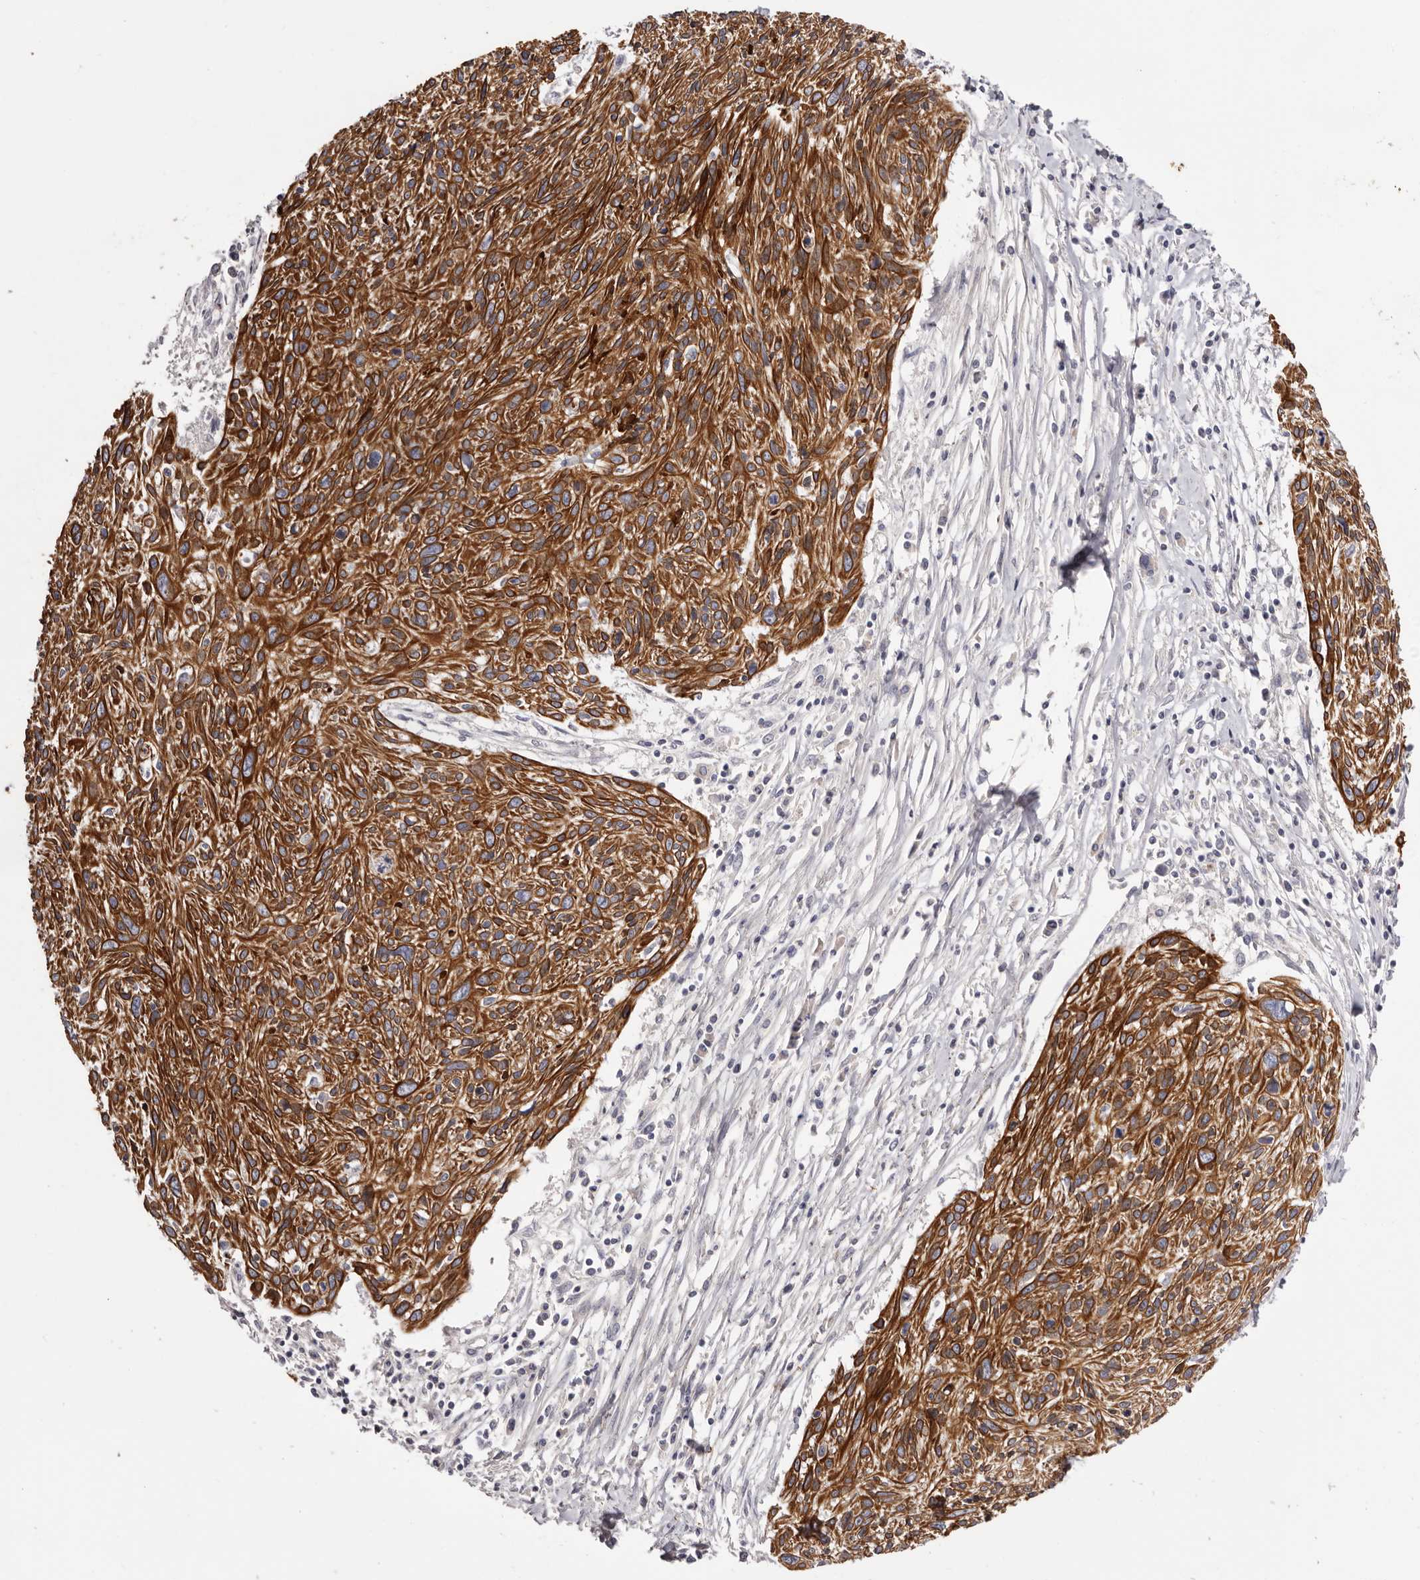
{"staining": {"intensity": "strong", "quantity": ">75%", "location": "cytoplasmic/membranous"}, "tissue": "cervical cancer", "cell_type": "Tumor cells", "image_type": "cancer", "snomed": [{"axis": "morphology", "description": "Squamous cell carcinoma, NOS"}, {"axis": "topography", "description": "Cervix"}], "caption": "Protein staining by immunohistochemistry exhibits strong cytoplasmic/membranous staining in about >75% of tumor cells in squamous cell carcinoma (cervical).", "gene": "STK16", "patient": {"sex": "female", "age": 51}}